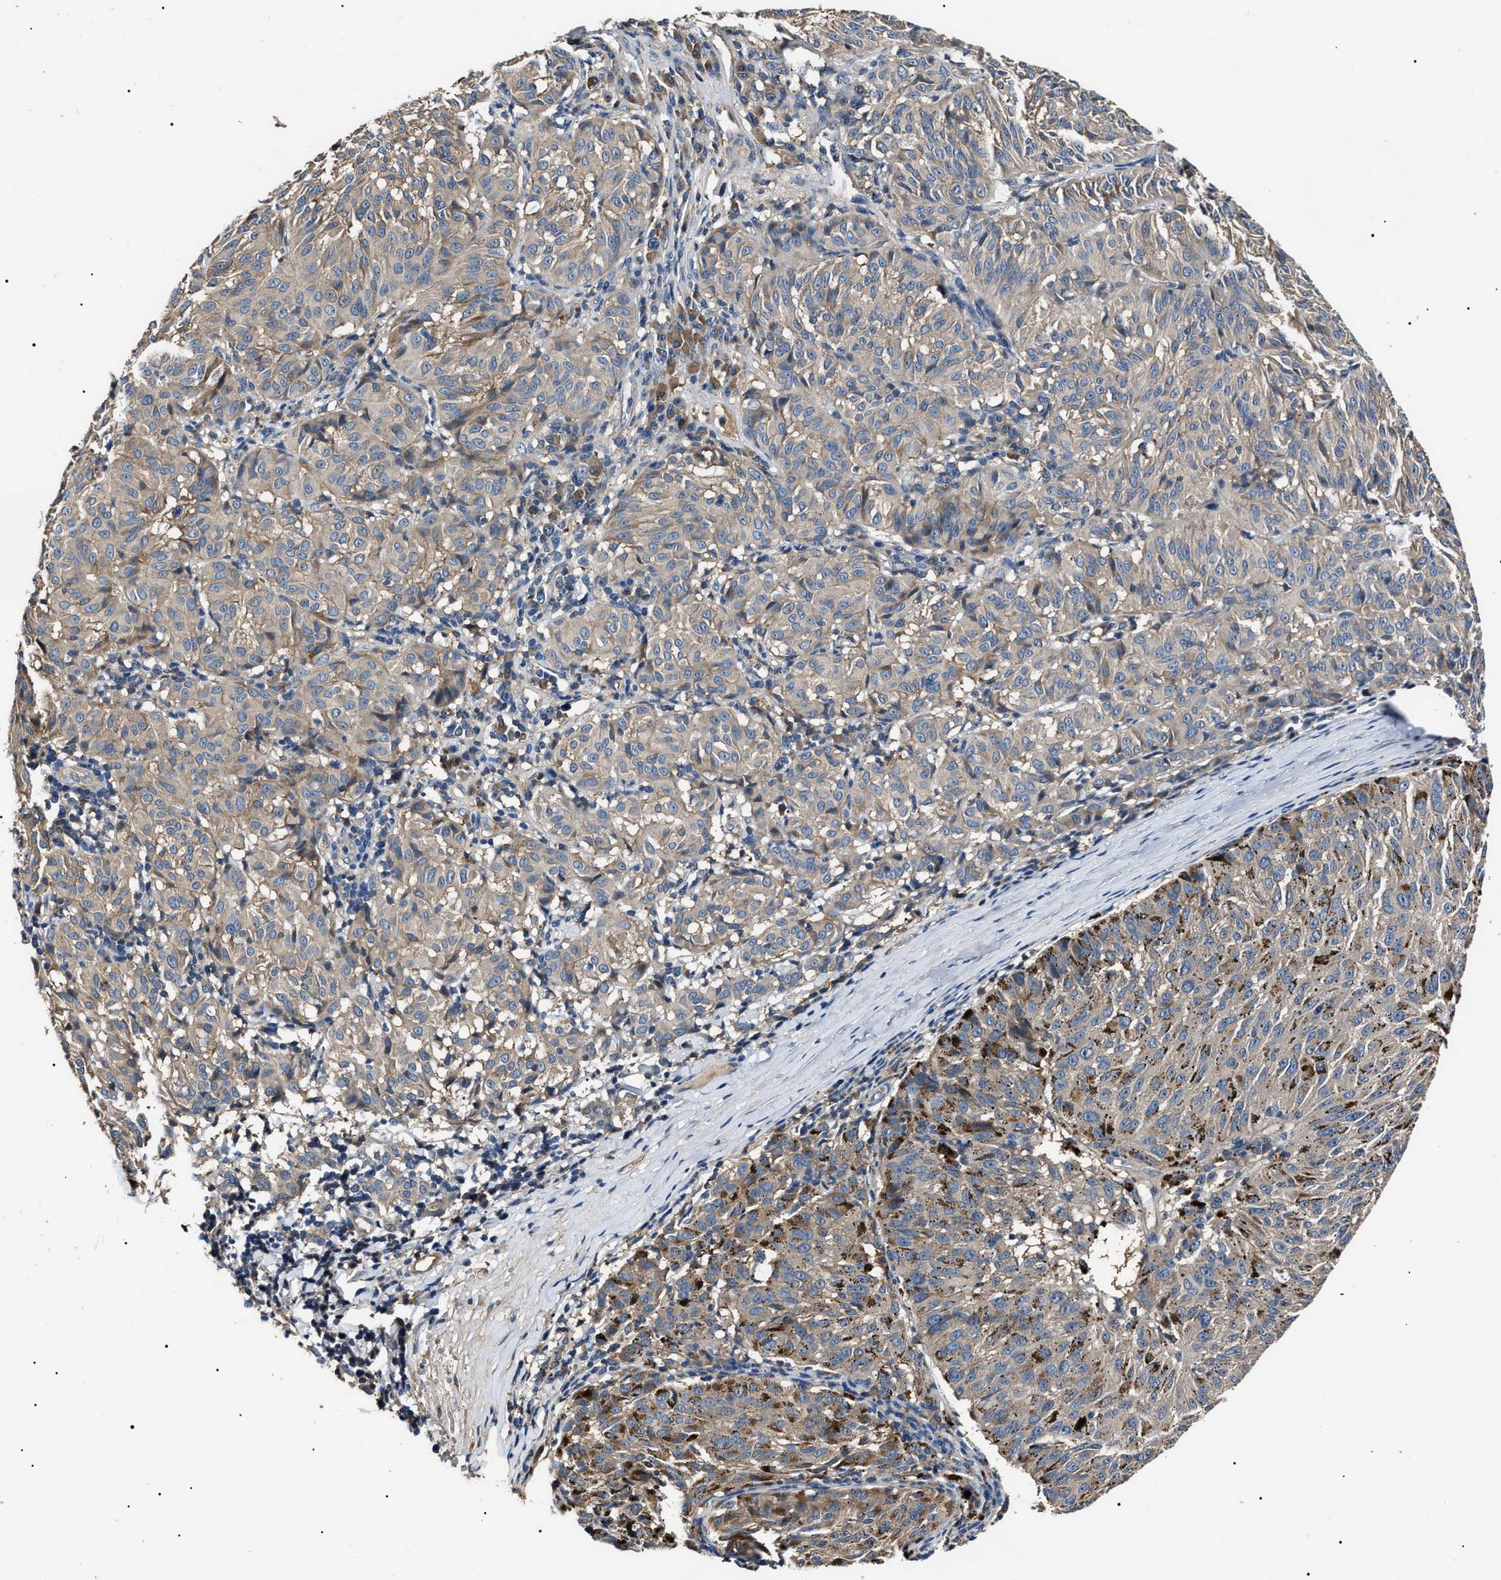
{"staining": {"intensity": "weak", "quantity": "<25%", "location": "cytoplasmic/membranous"}, "tissue": "melanoma", "cell_type": "Tumor cells", "image_type": "cancer", "snomed": [{"axis": "morphology", "description": "Malignant melanoma, NOS"}, {"axis": "topography", "description": "Skin"}], "caption": "An image of human melanoma is negative for staining in tumor cells. The staining was performed using DAB to visualize the protein expression in brown, while the nuclei were stained in blue with hematoxylin (Magnification: 20x).", "gene": "IFT81", "patient": {"sex": "female", "age": 72}}